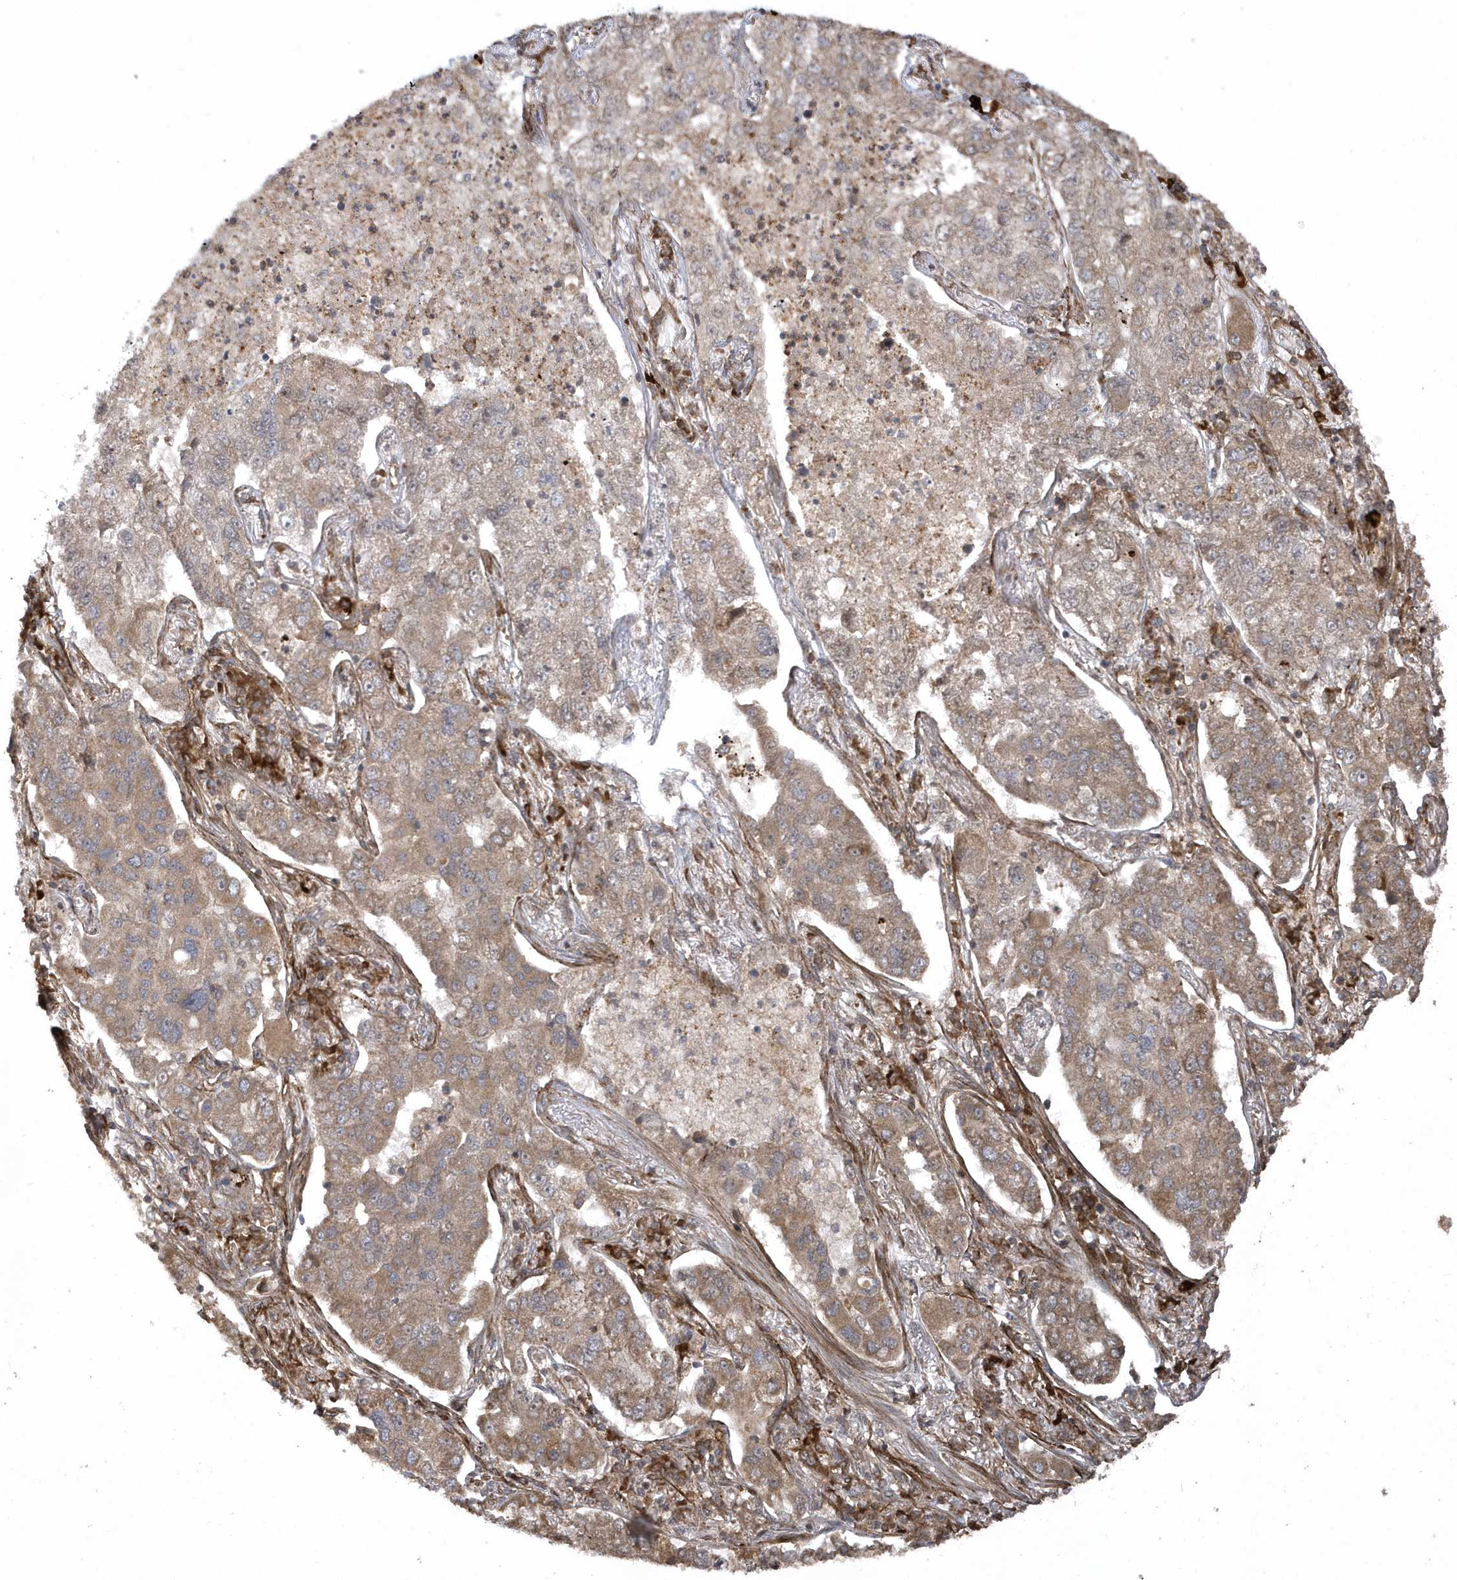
{"staining": {"intensity": "weak", "quantity": ">75%", "location": "cytoplasmic/membranous"}, "tissue": "lung cancer", "cell_type": "Tumor cells", "image_type": "cancer", "snomed": [{"axis": "morphology", "description": "Adenocarcinoma, NOS"}, {"axis": "topography", "description": "Lung"}], "caption": "Tumor cells demonstrate low levels of weak cytoplasmic/membranous expression in about >75% of cells in lung cancer (adenocarcinoma). Immunohistochemistry (ihc) stains the protein in brown and the nuclei are stained blue.", "gene": "HERPUD1", "patient": {"sex": "male", "age": 49}}